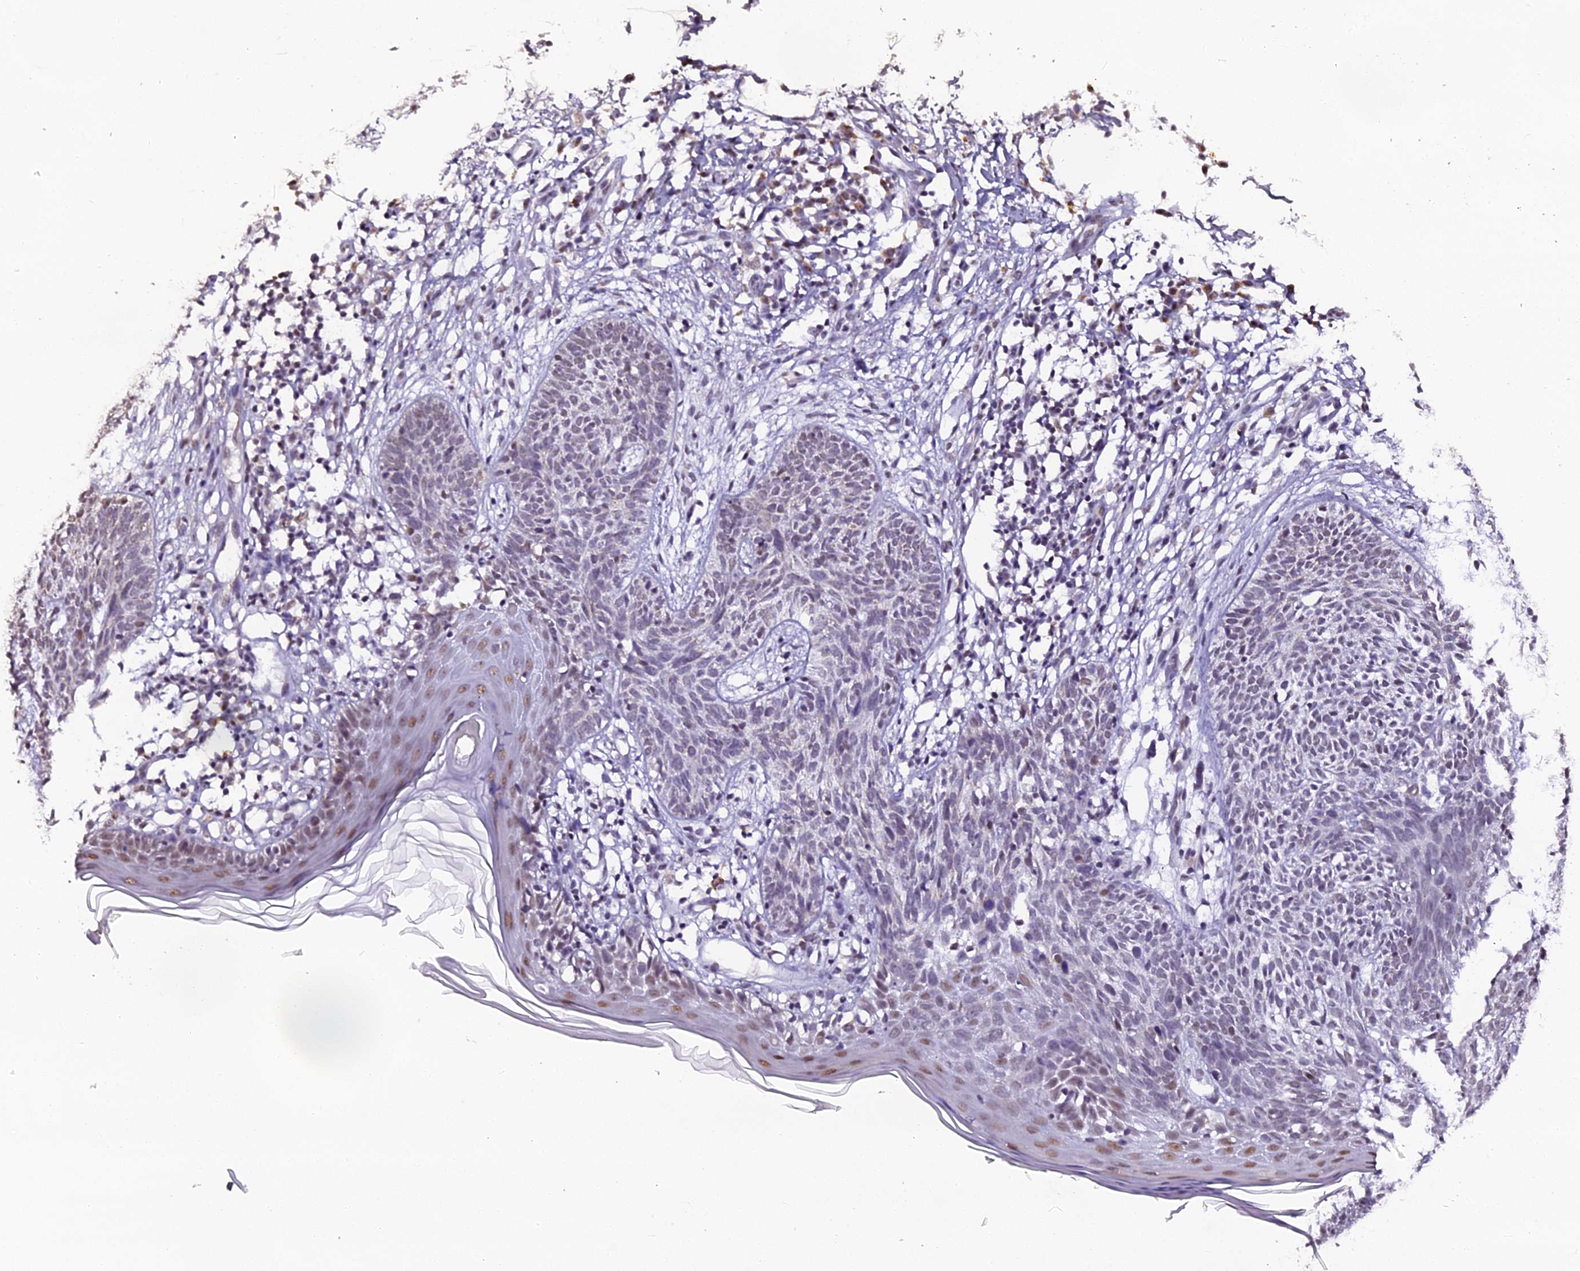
{"staining": {"intensity": "negative", "quantity": "none", "location": "none"}, "tissue": "skin cancer", "cell_type": "Tumor cells", "image_type": "cancer", "snomed": [{"axis": "morphology", "description": "Basal cell carcinoma"}, {"axis": "topography", "description": "Skin"}], "caption": "An immunohistochemistry (IHC) micrograph of skin basal cell carcinoma is shown. There is no staining in tumor cells of skin basal cell carcinoma.", "gene": "NCBP1", "patient": {"sex": "female", "age": 66}}